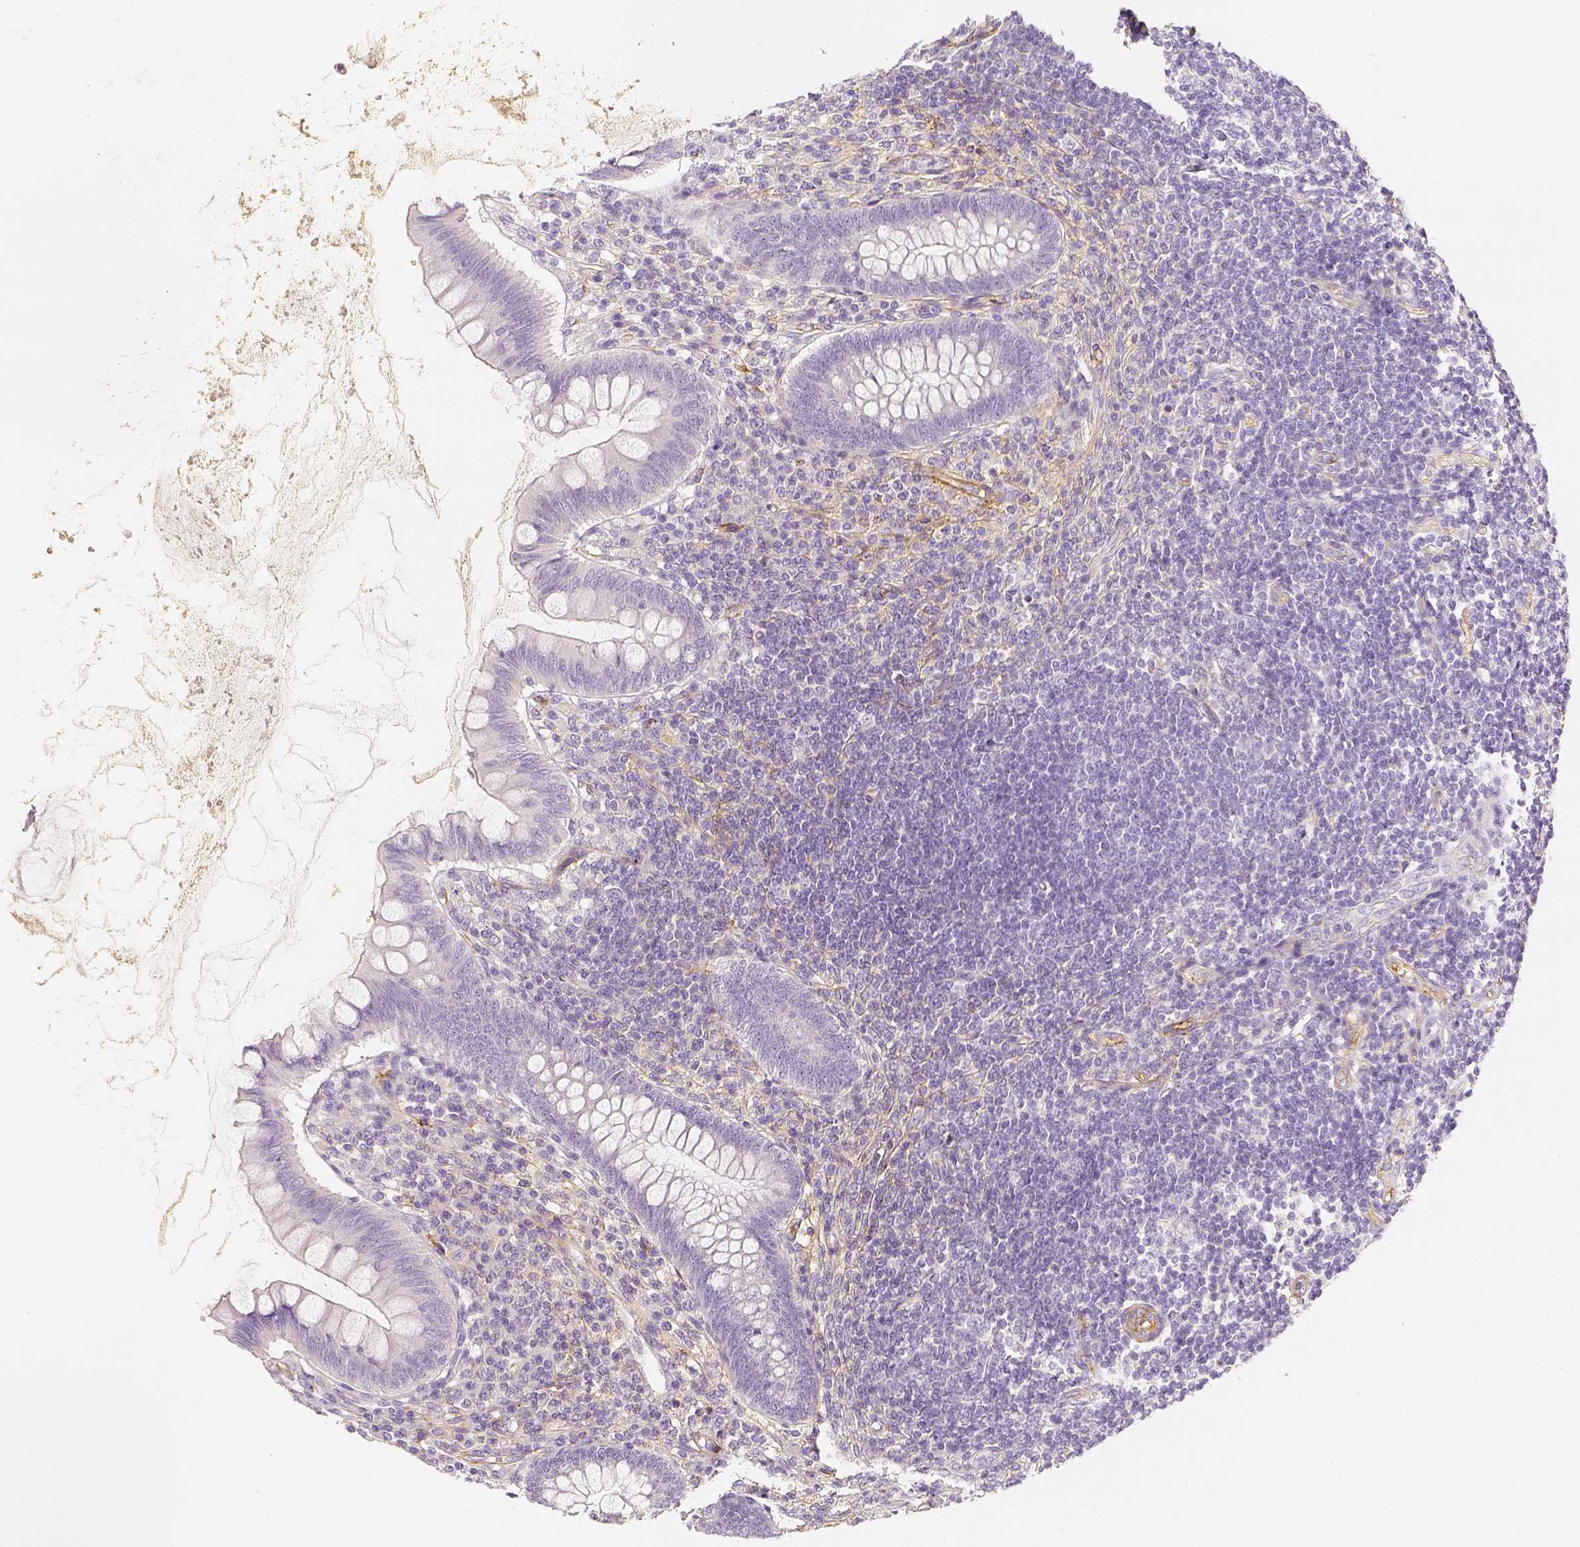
{"staining": {"intensity": "negative", "quantity": "none", "location": "none"}, "tissue": "appendix", "cell_type": "Glandular cells", "image_type": "normal", "snomed": [{"axis": "morphology", "description": "Normal tissue, NOS"}, {"axis": "topography", "description": "Appendix"}], "caption": "This is an immunohistochemistry (IHC) photomicrograph of normal human appendix. There is no staining in glandular cells.", "gene": "THY1", "patient": {"sex": "female", "age": 57}}